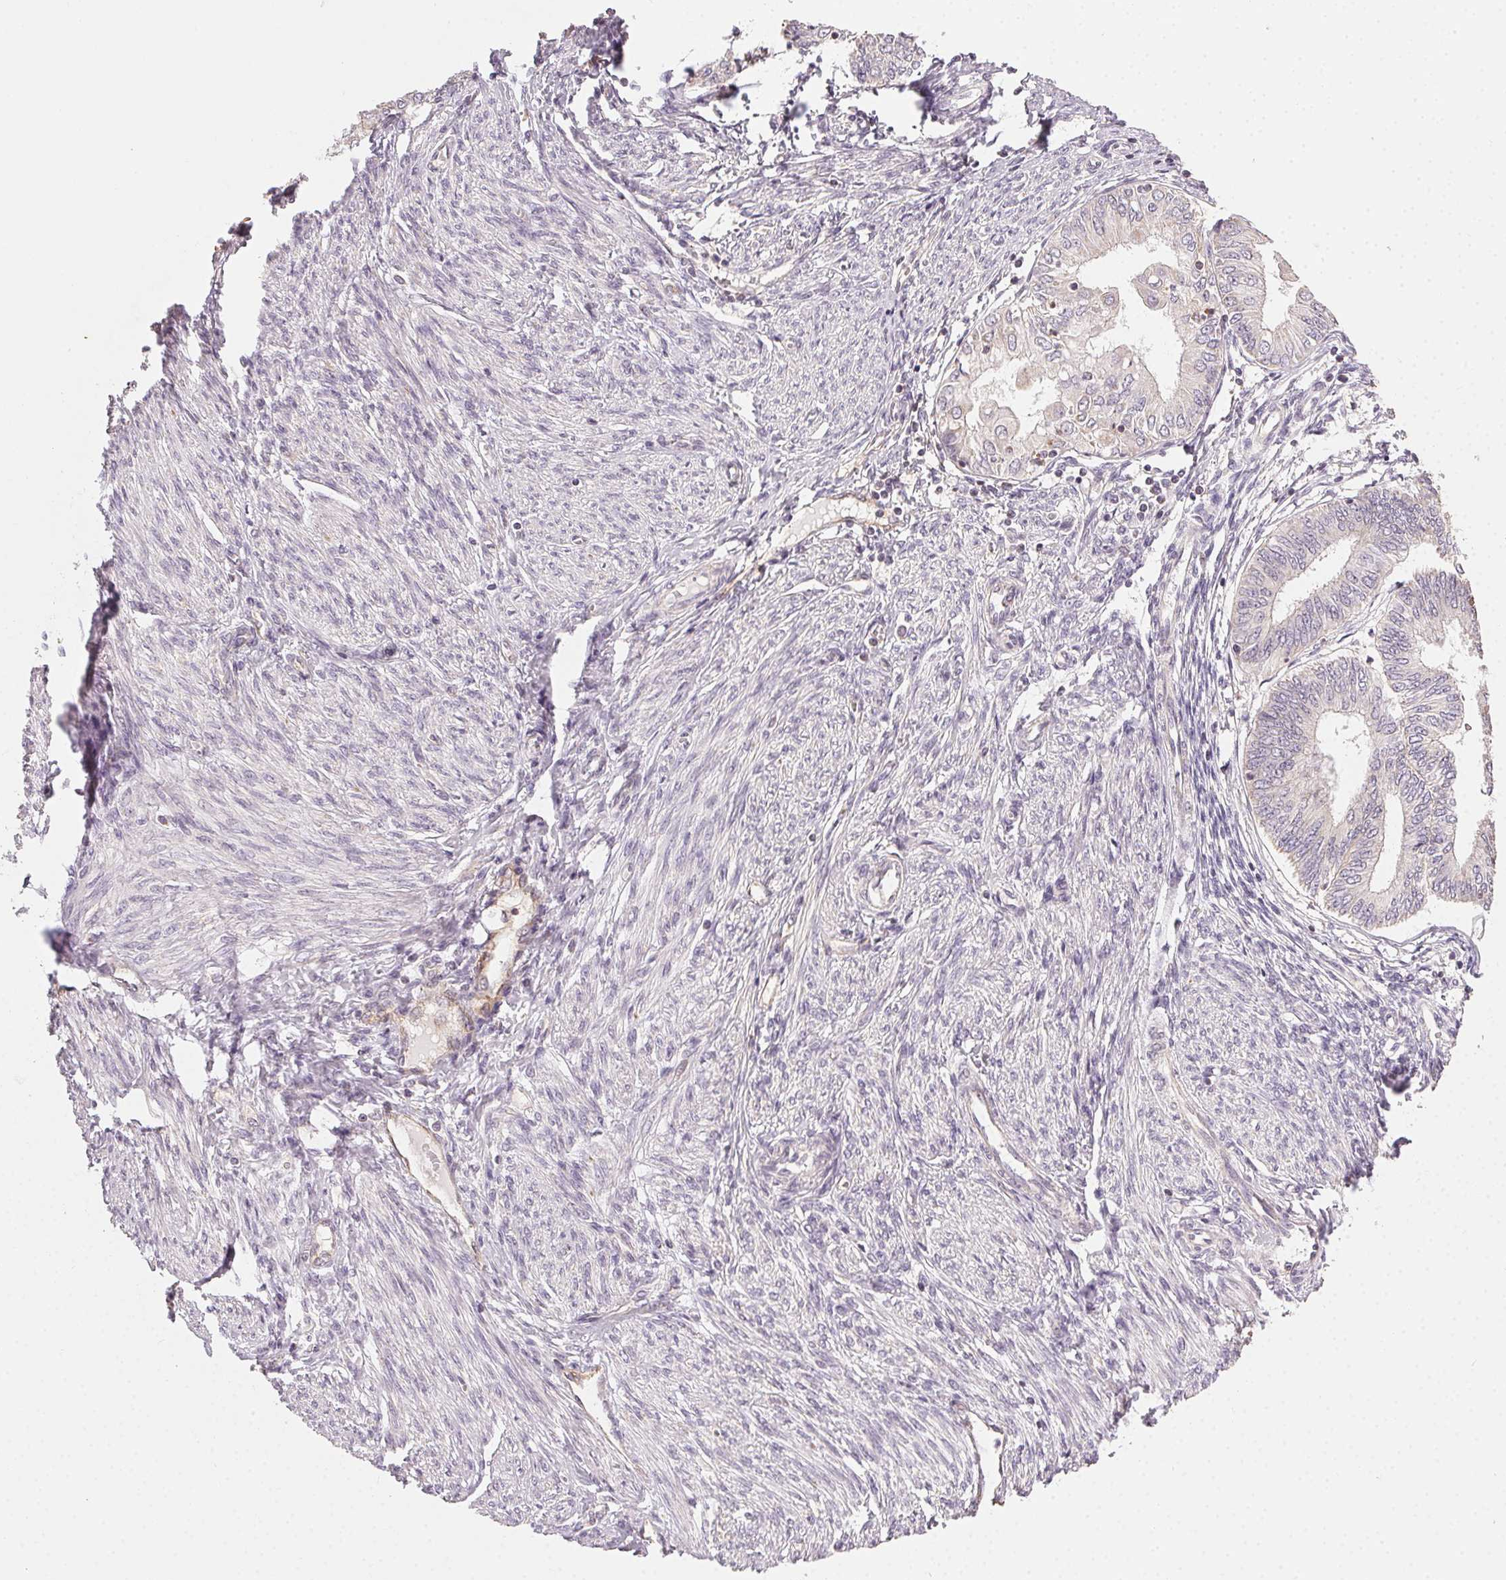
{"staining": {"intensity": "negative", "quantity": "none", "location": "none"}, "tissue": "endometrial cancer", "cell_type": "Tumor cells", "image_type": "cancer", "snomed": [{"axis": "morphology", "description": "Adenocarcinoma, NOS"}, {"axis": "topography", "description": "Endometrium"}], "caption": "A histopathology image of human adenocarcinoma (endometrial) is negative for staining in tumor cells.", "gene": "NCOA4", "patient": {"sex": "female", "age": 68}}